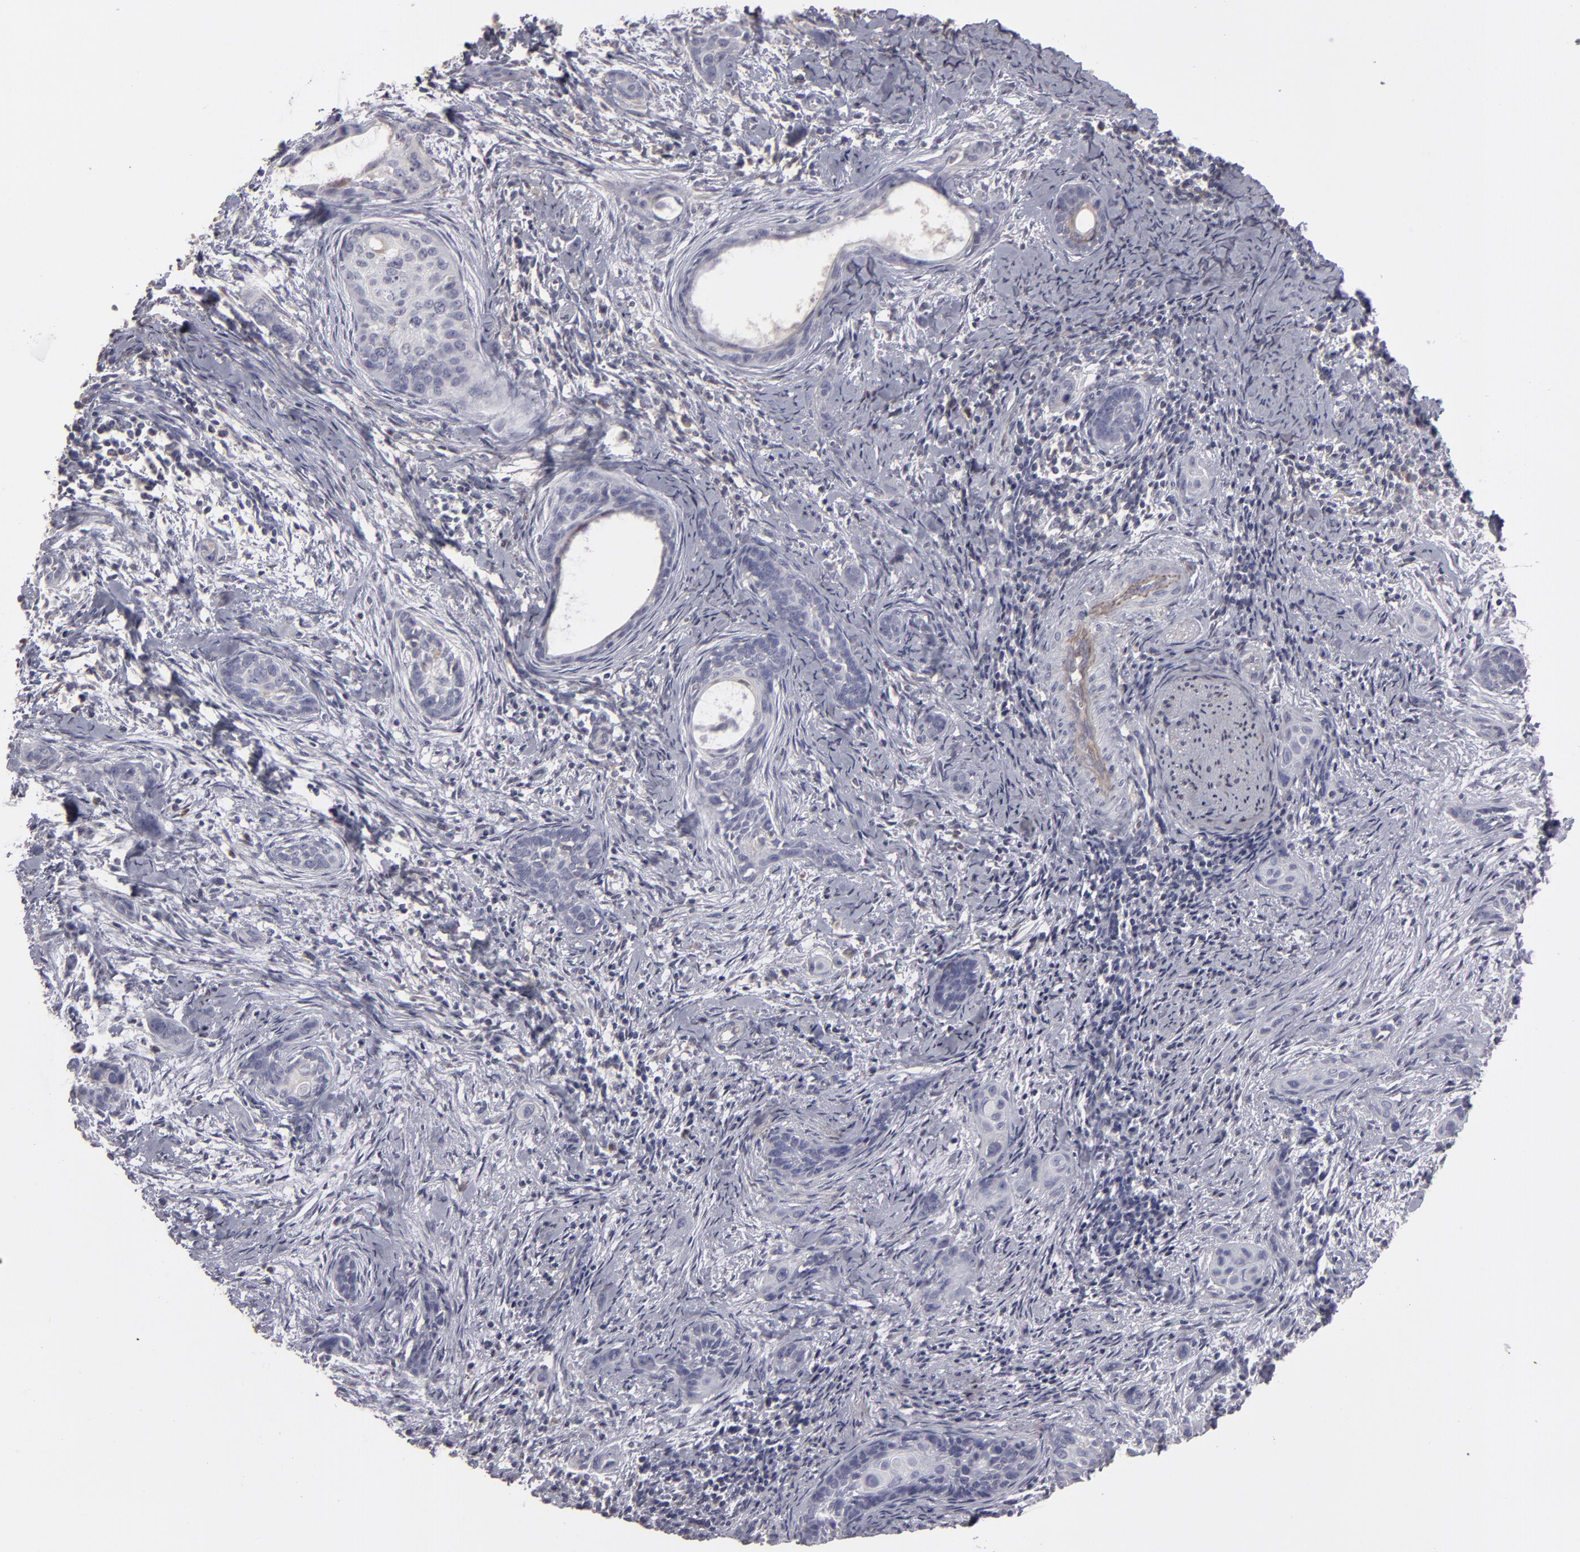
{"staining": {"intensity": "negative", "quantity": "none", "location": "none"}, "tissue": "cervical cancer", "cell_type": "Tumor cells", "image_type": "cancer", "snomed": [{"axis": "morphology", "description": "Squamous cell carcinoma, NOS"}, {"axis": "topography", "description": "Cervix"}], "caption": "This micrograph is of cervical squamous cell carcinoma stained with immunohistochemistry to label a protein in brown with the nuclei are counter-stained blue. There is no expression in tumor cells. The staining was performed using DAB to visualize the protein expression in brown, while the nuclei were stained in blue with hematoxylin (Magnification: 20x).", "gene": "SEMA3G", "patient": {"sex": "female", "age": 33}}